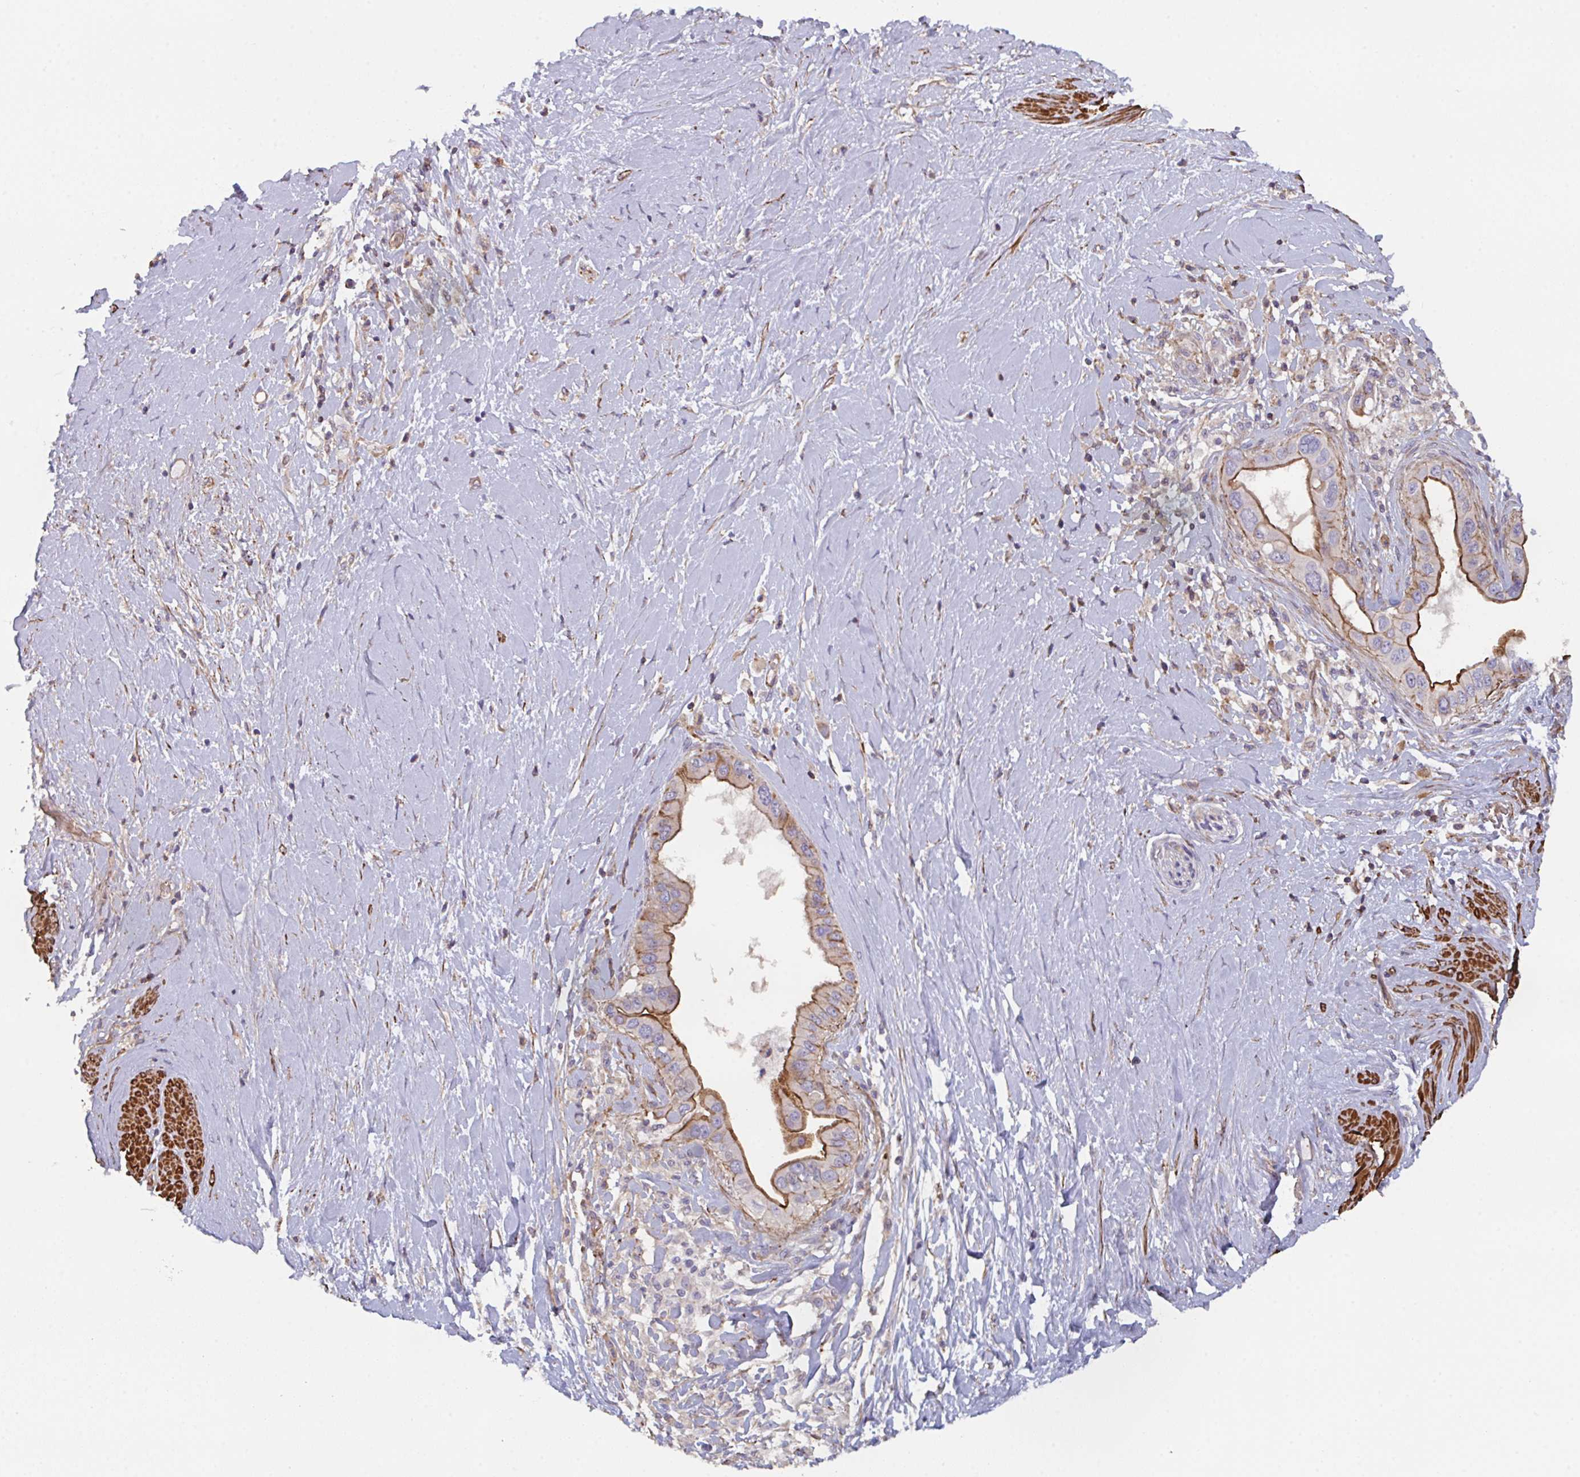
{"staining": {"intensity": "moderate", "quantity": ">75%", "location": "cytoplasmic/membranous"}, "tissue": "pancreatic cancer", "cell_type": "Tumor cells", "image_type": "cancer", "snomed": [{"axis": "morphology", "description": "Adenocarcinoma, NOS"}, {"axis": "topography", "description": "Pancreas"}], "caption": "Immunohistochemistry staining of adenocarcinoma (pancreatic), which exhibits medium levels of moderate cytoplasmic/membranous positivity in about >75% of tumor cells indicating moderate cytoplasmic/membranous protein staining. The staining was performed using DAB (brown) for protein detection and nuclei were counterstained in hematoxylin (blue).", "gene": "FZD2", "patient": {"sex": "female", "age": 56}}